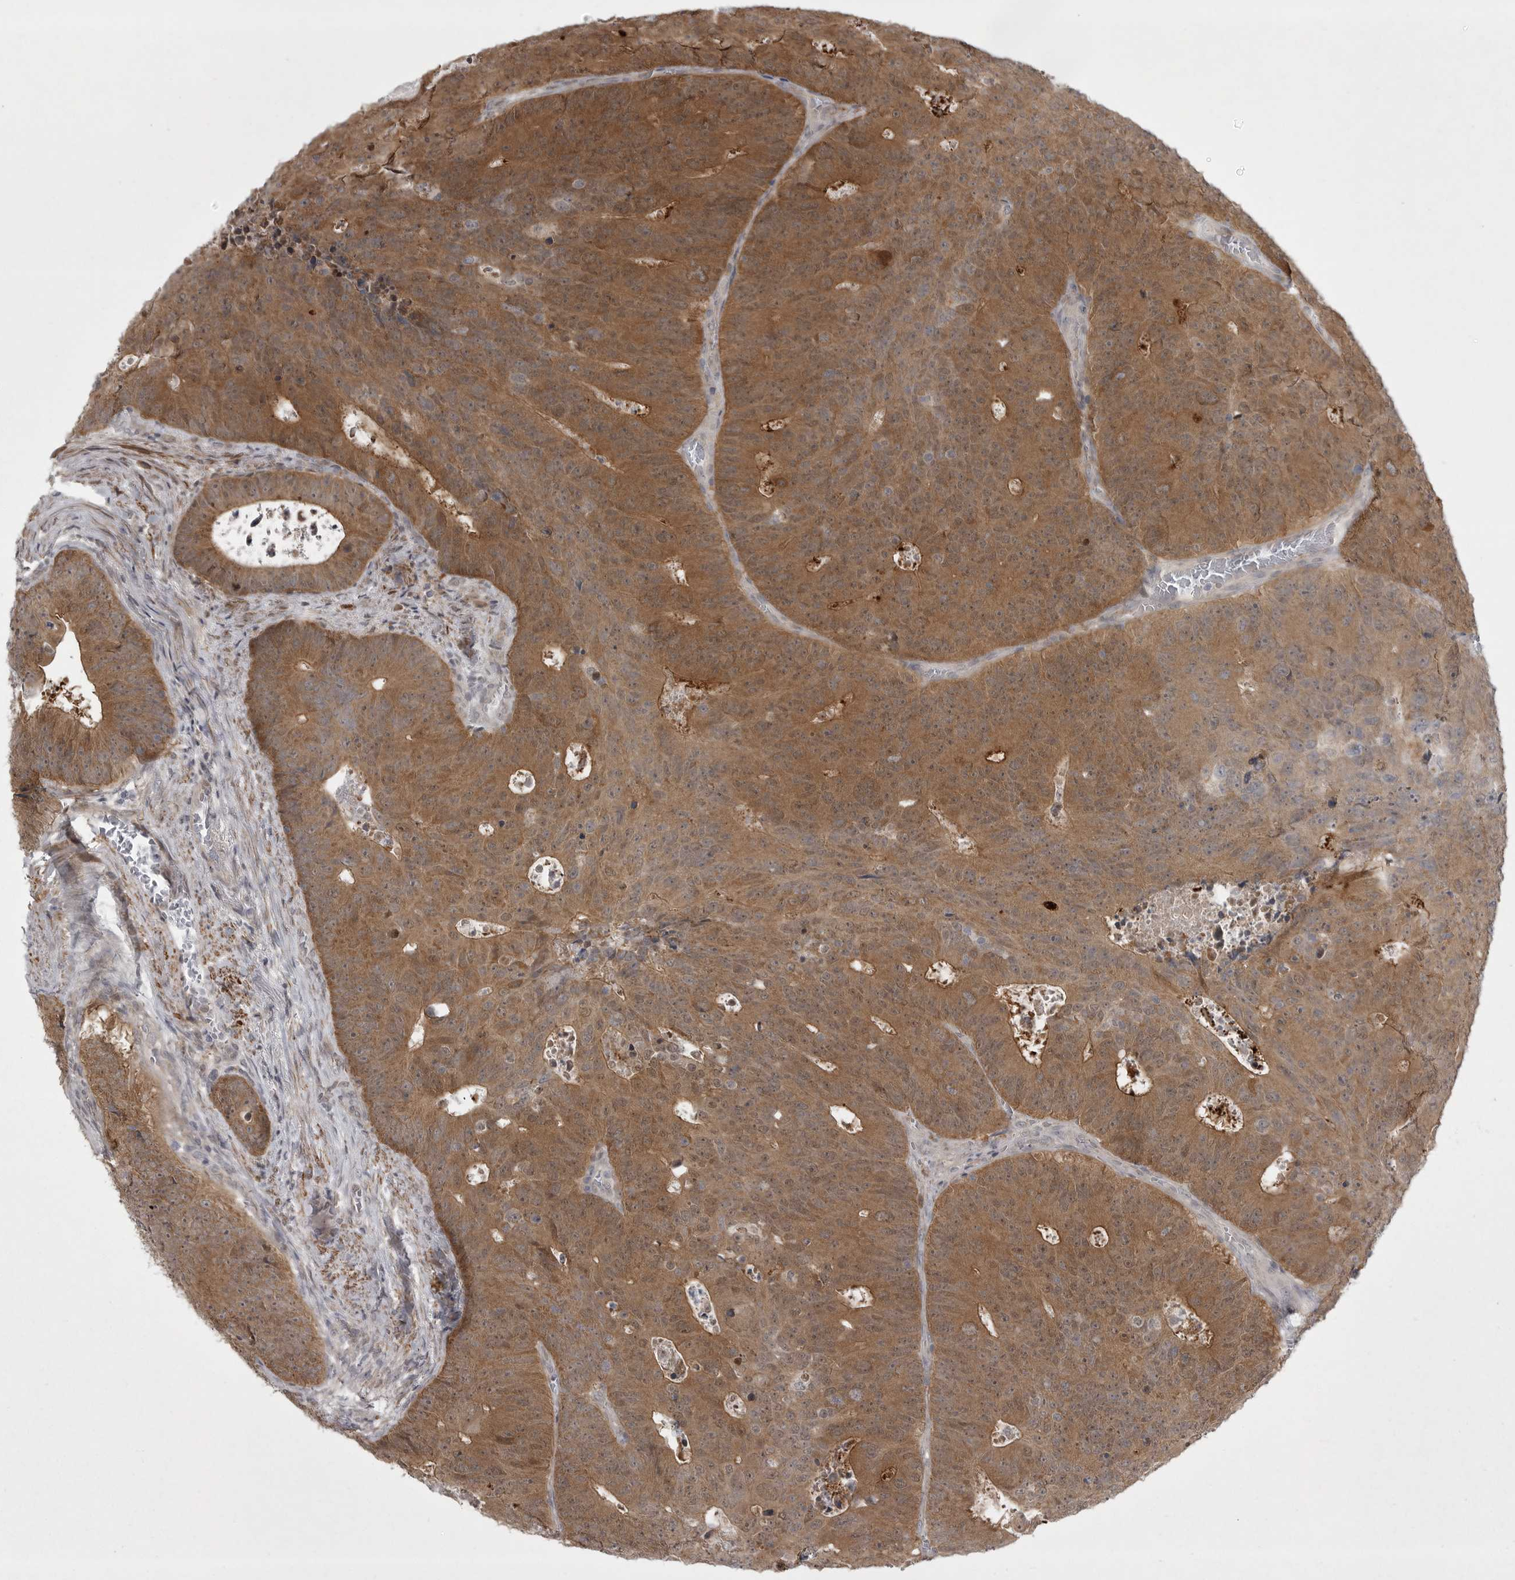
{"staining": {"intensity": "moderate", "quantity": ">75%", "location": "cytoplasmic/membranous"}, "tissue": "colorectal cancer", "cell_type": "Tumor cells", "image_type": "cancer", "snomed": [{"axis": "morphology", "description": "Adenocarcinoma, NOS"}, {"axis": "topography", "description": "Colon"}], "caption": "Moderate cytoplasmic/membranous protein expression is identified in approximately >75% of tumor cells in adenocarcinoma (colorectal).", "gene": "PPP1R9A", "patient": {"sex": "male", "age": 87}}